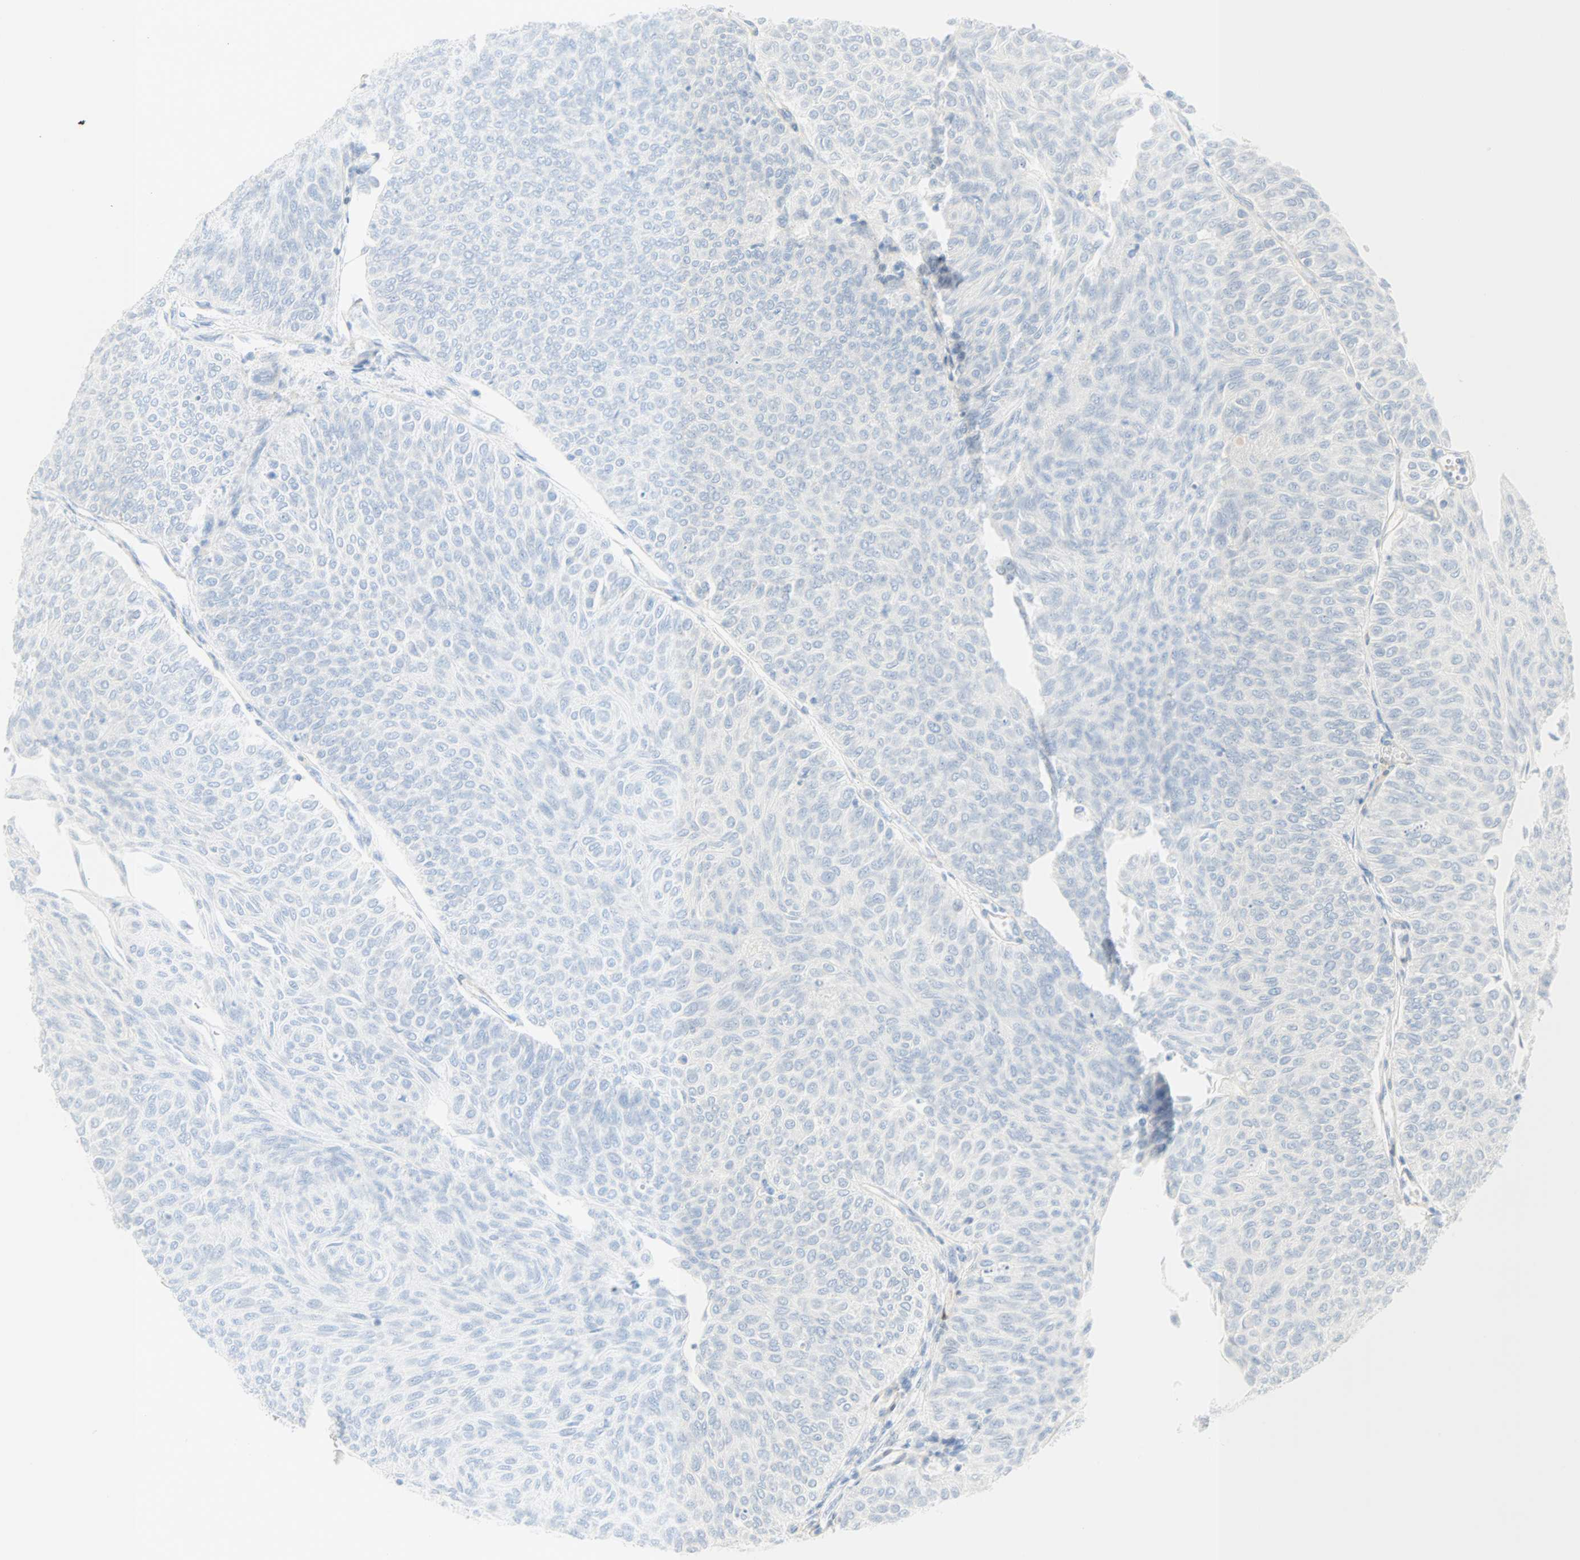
{"staining": {"intensity": "negative", "quantity": "none", "location": "none"}, "tissue": "urothelial cancer", "cell_type": "Tumor cells", "image_type": "cancer", "snomed": [{"axis": "morphology", "description": "Urothelial carcinoma, Low grade"}, {"axis": "topography", "description": "Urinary bladder"}], "caption": "High magnification brightfield microscopy of urothelial cancer stained with DAB (3,3'-diaminobenzidine) (brown) and counterstained with hematoxylin (blue): tumor cells show no significant positivity.", "gene": "SELENBP1", "patient": {"sex": "male", "age": 78}}